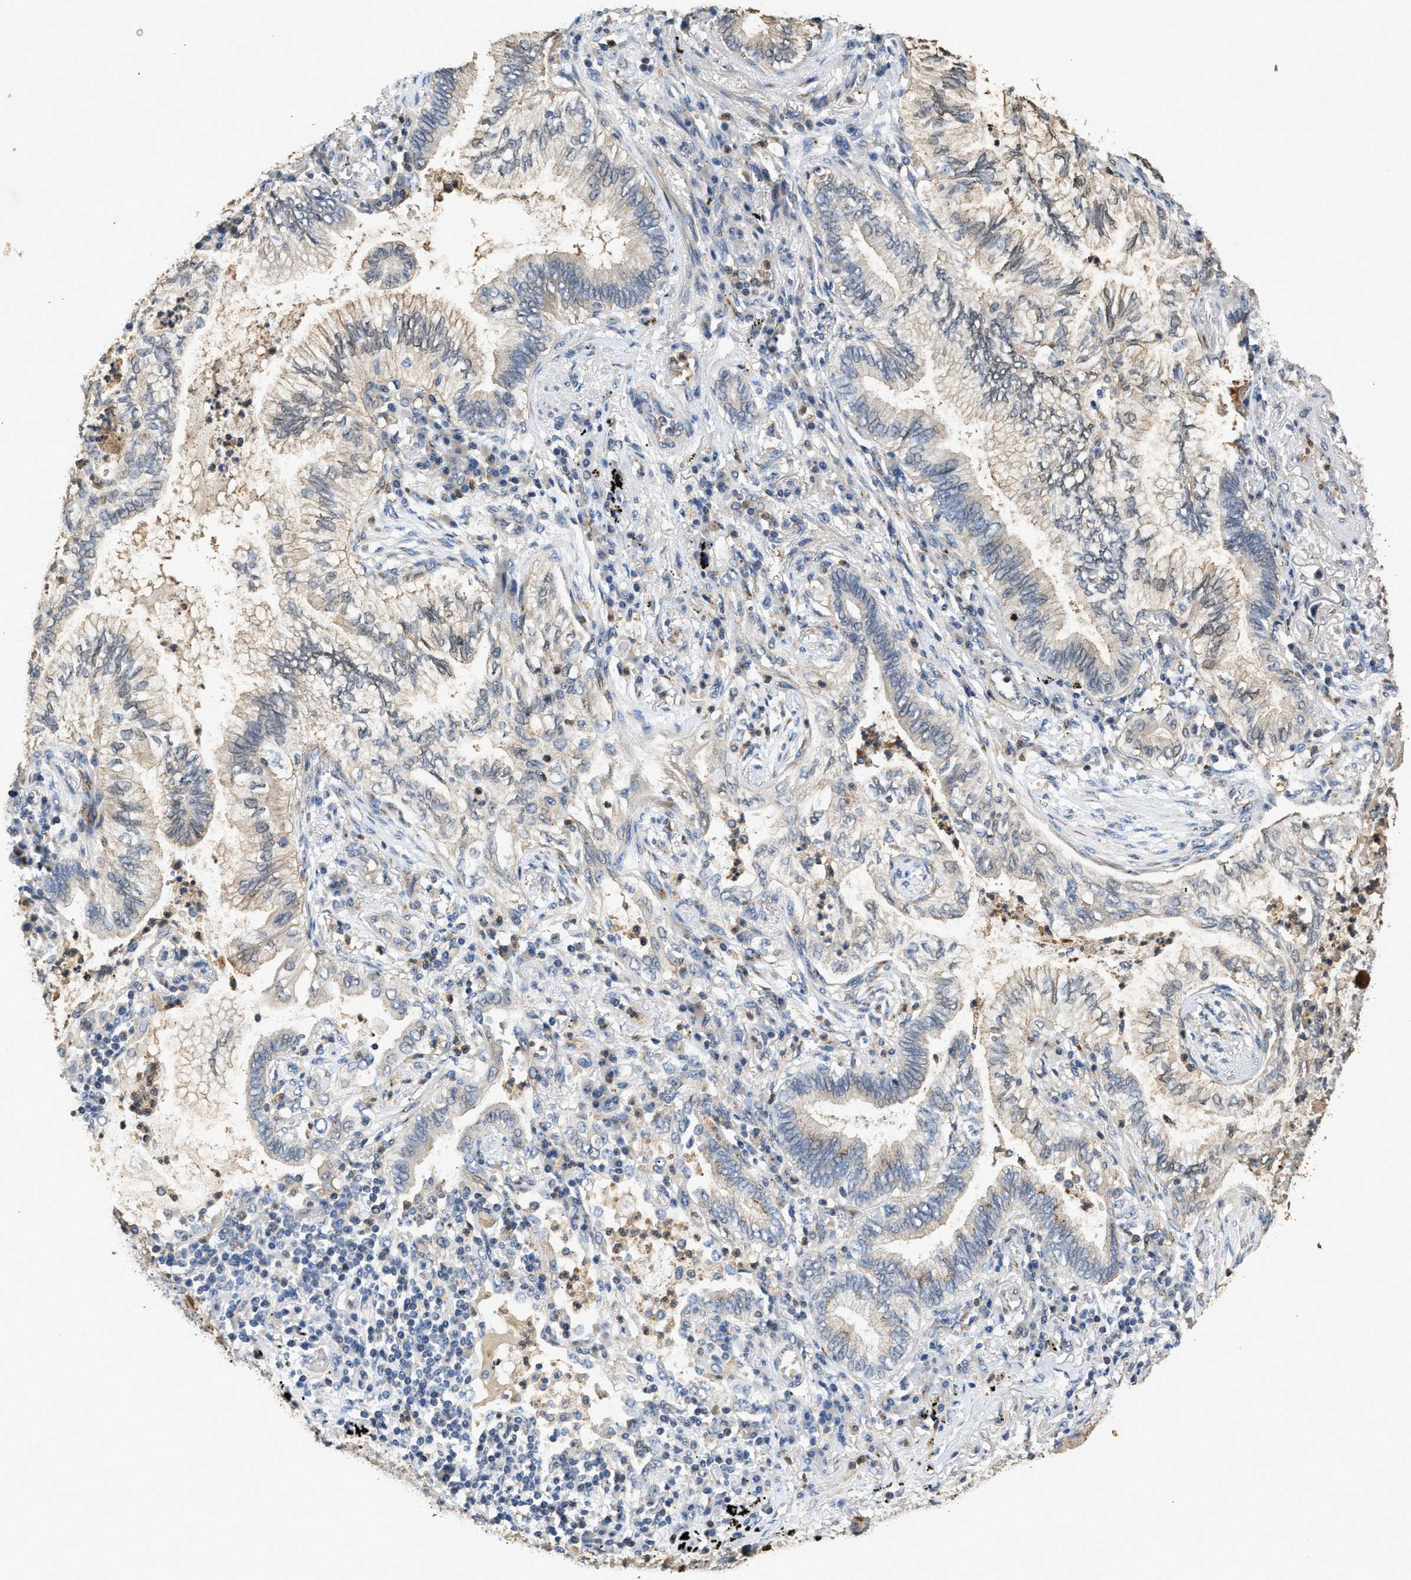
{"staining": {"intensity": "weak", "quantity": "<25%", "location": "cytoplasmic/membranous"}, "tissue": "lung cancer", "cell_type": "Tumor cells", "image_type": "cancer", "snomed": [{"axis": "morphology", "description": "Normal tissue, NOS"}, {"axis": "morphology", "description": "Adenocarcinoma, NOS"}, {"axis": "topography", "description": "Bronchus"}, {"axis": "topography", "description": "Lung"}], "caption": "DAB (3,3'-diaminobenzidine) immunohistochemical staining of human lung adenocarcinoma reveals no significant staining in tumor cells. The staining was performed using DAB (3,3'-diaminobenzidine) to visualize the protein expression in brown, while the nuclei were stained in blue with hematoxylin (Magnification: 20x).", "gene": "CHUK", "patient": {"sex": "female", "age": 70}}